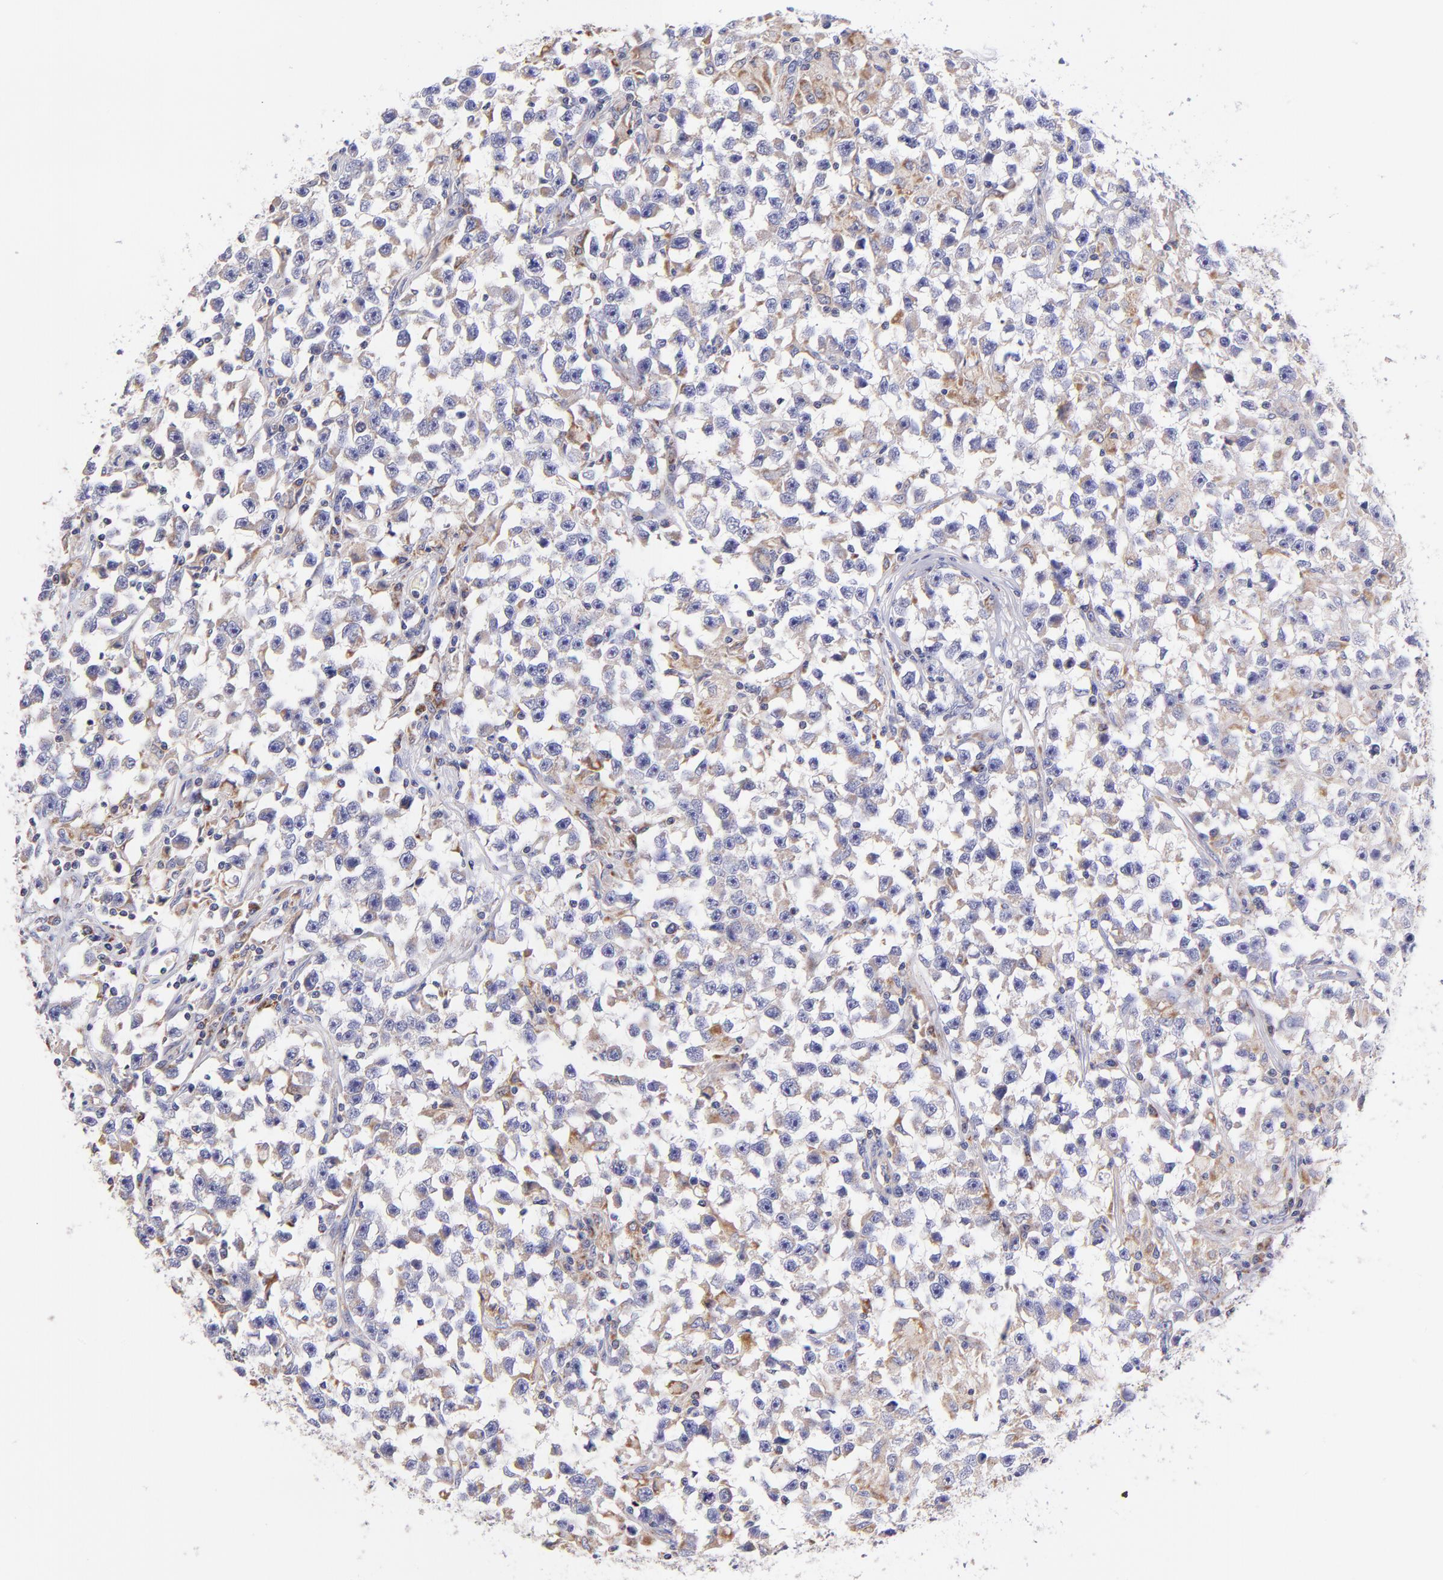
{"staining": {"intensity": "moderate", "quantity": "25%-75%", "location": "cytoplasmic/membranous"}, "tissue": "testis cancer", "cell_type": "Tumor cells", "image_type": "cancer", "snomed": [{"axis": "morphology", "description": "Seminoma, NOS"}, {"axis": "topography", "description": "Testis"}], "caption": "Immunohistochemical staining of testis cancer exhibits medium levels of moderate cytoplasmic/membranous protein staining in approximately 25%-75% of tumor cells.", "gene": "NDUFB7", "patient": {"sex": "male", "age": 33}}